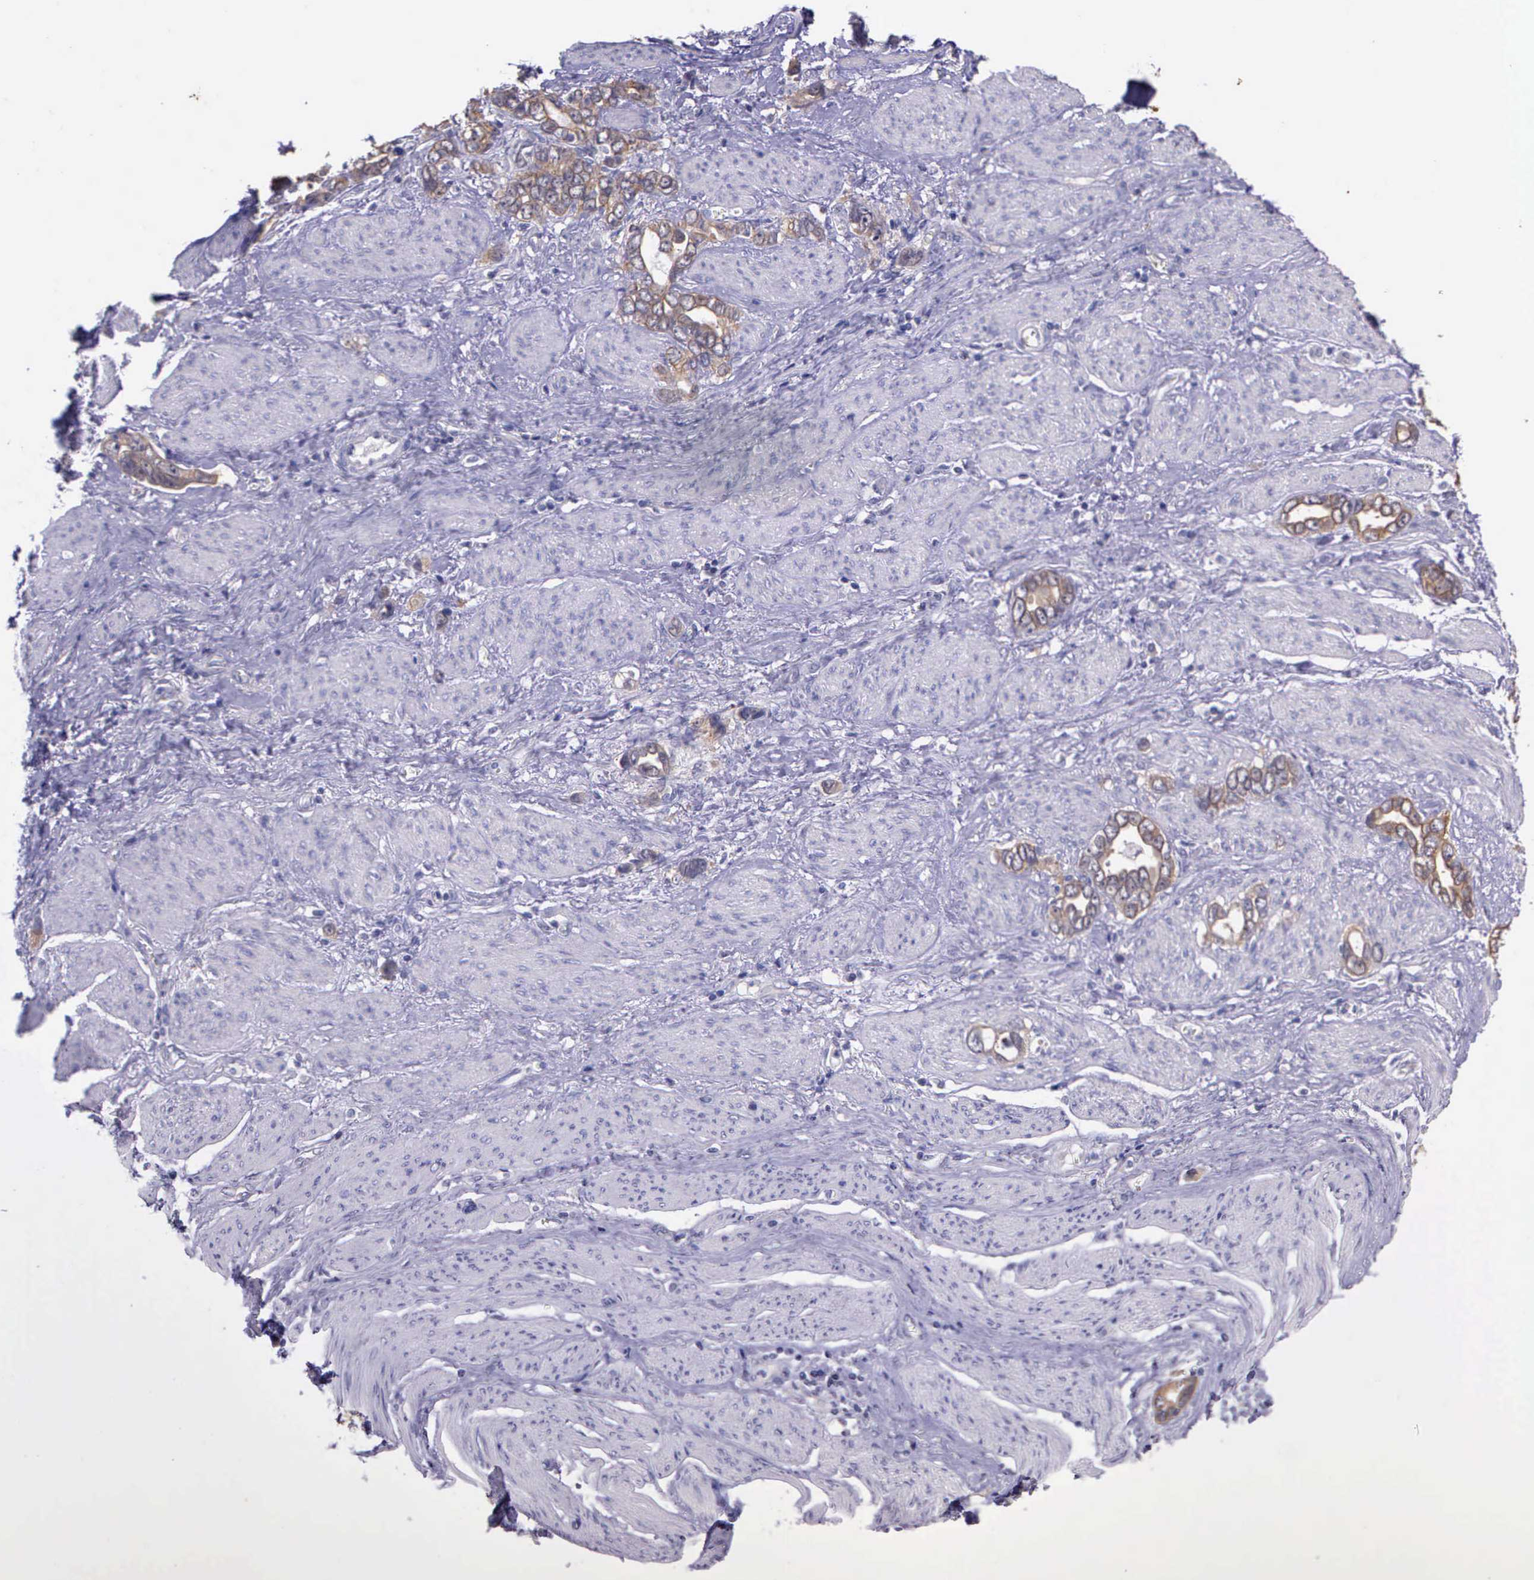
{"staining": {"intensity": "weak", "quantity": ">75%", "location": "cytoplasmic/membranous"}, "tissue": "stomach cancer", "cell_type": "Tumor cells", "image_type": "cancer", "snomed": [{"axis": "morphology", "description": "Adenocarcinoma, NOS"}, {"axis": "topography", "description": "Stomach"}], "caption": "Human stomach cancer stained for a protein (brown) displays weak cytoplasmic/membranous positive expression in approximately >75% of tumor cells.", "gene": "IGBP1", "patient": {"sex": "male", "age": 78}}